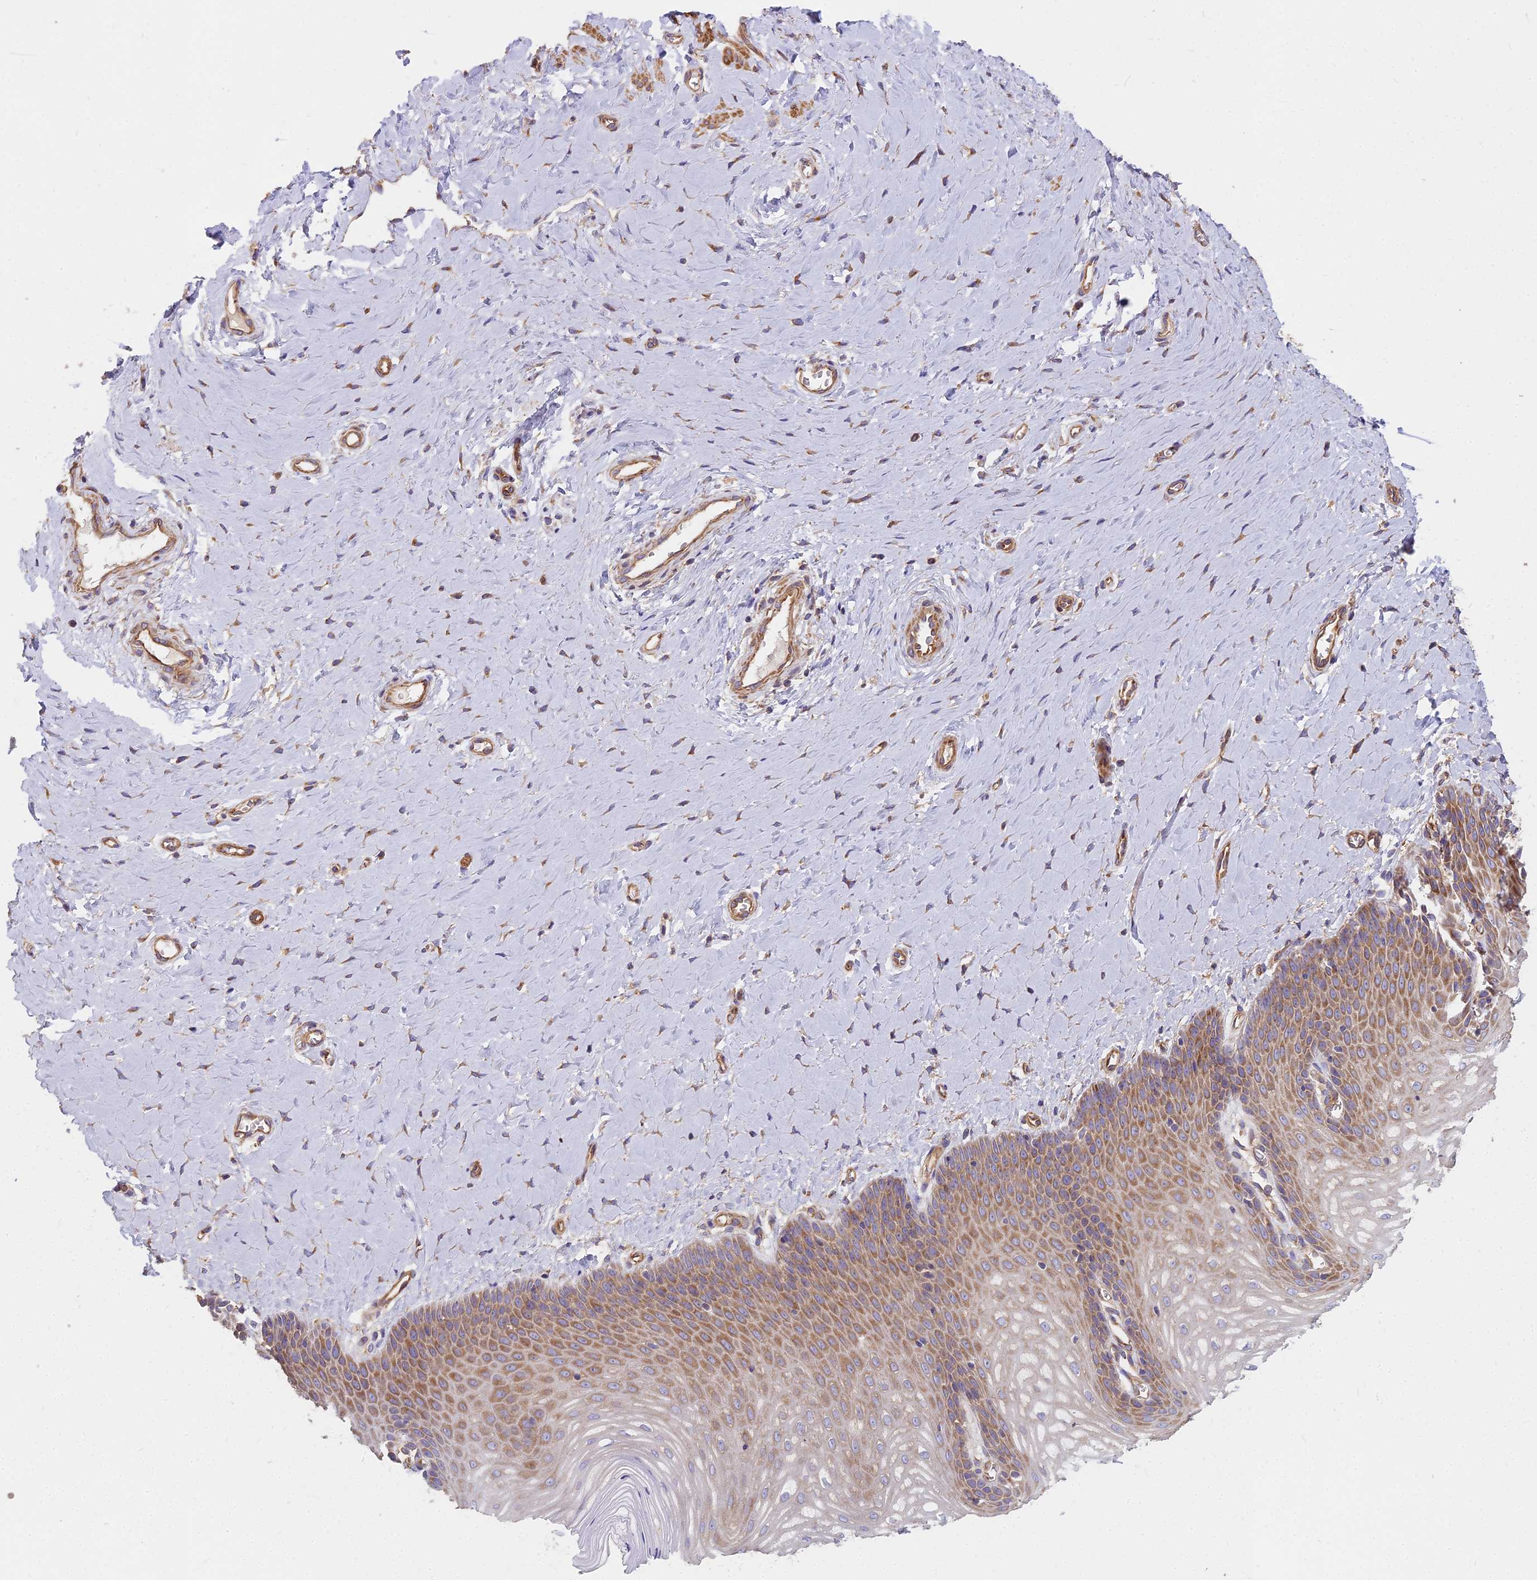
{"staining": {"intensity": "moderate", "quantity": ">75%", "location": "cytoplasmic/membranous"}, "tissue": "vagina", "cell_type": "Squamous epithelial cells", "image_type": "normal", "snomed": [{"axis": "morphology", "description": "Normal tissue, NOS"}, {"axis": "topography", "description": "Vagina"}], "caption": "Immunohistochemistry micrograph of unremarkable vagina stained for a protein (brown), which displays medium levels of moderate cytoplasmic/membranous staining in about >75% of squamous epithelial cells.", "gene": "DCTN3", "patient": {"sex": "female", "age": 65}}